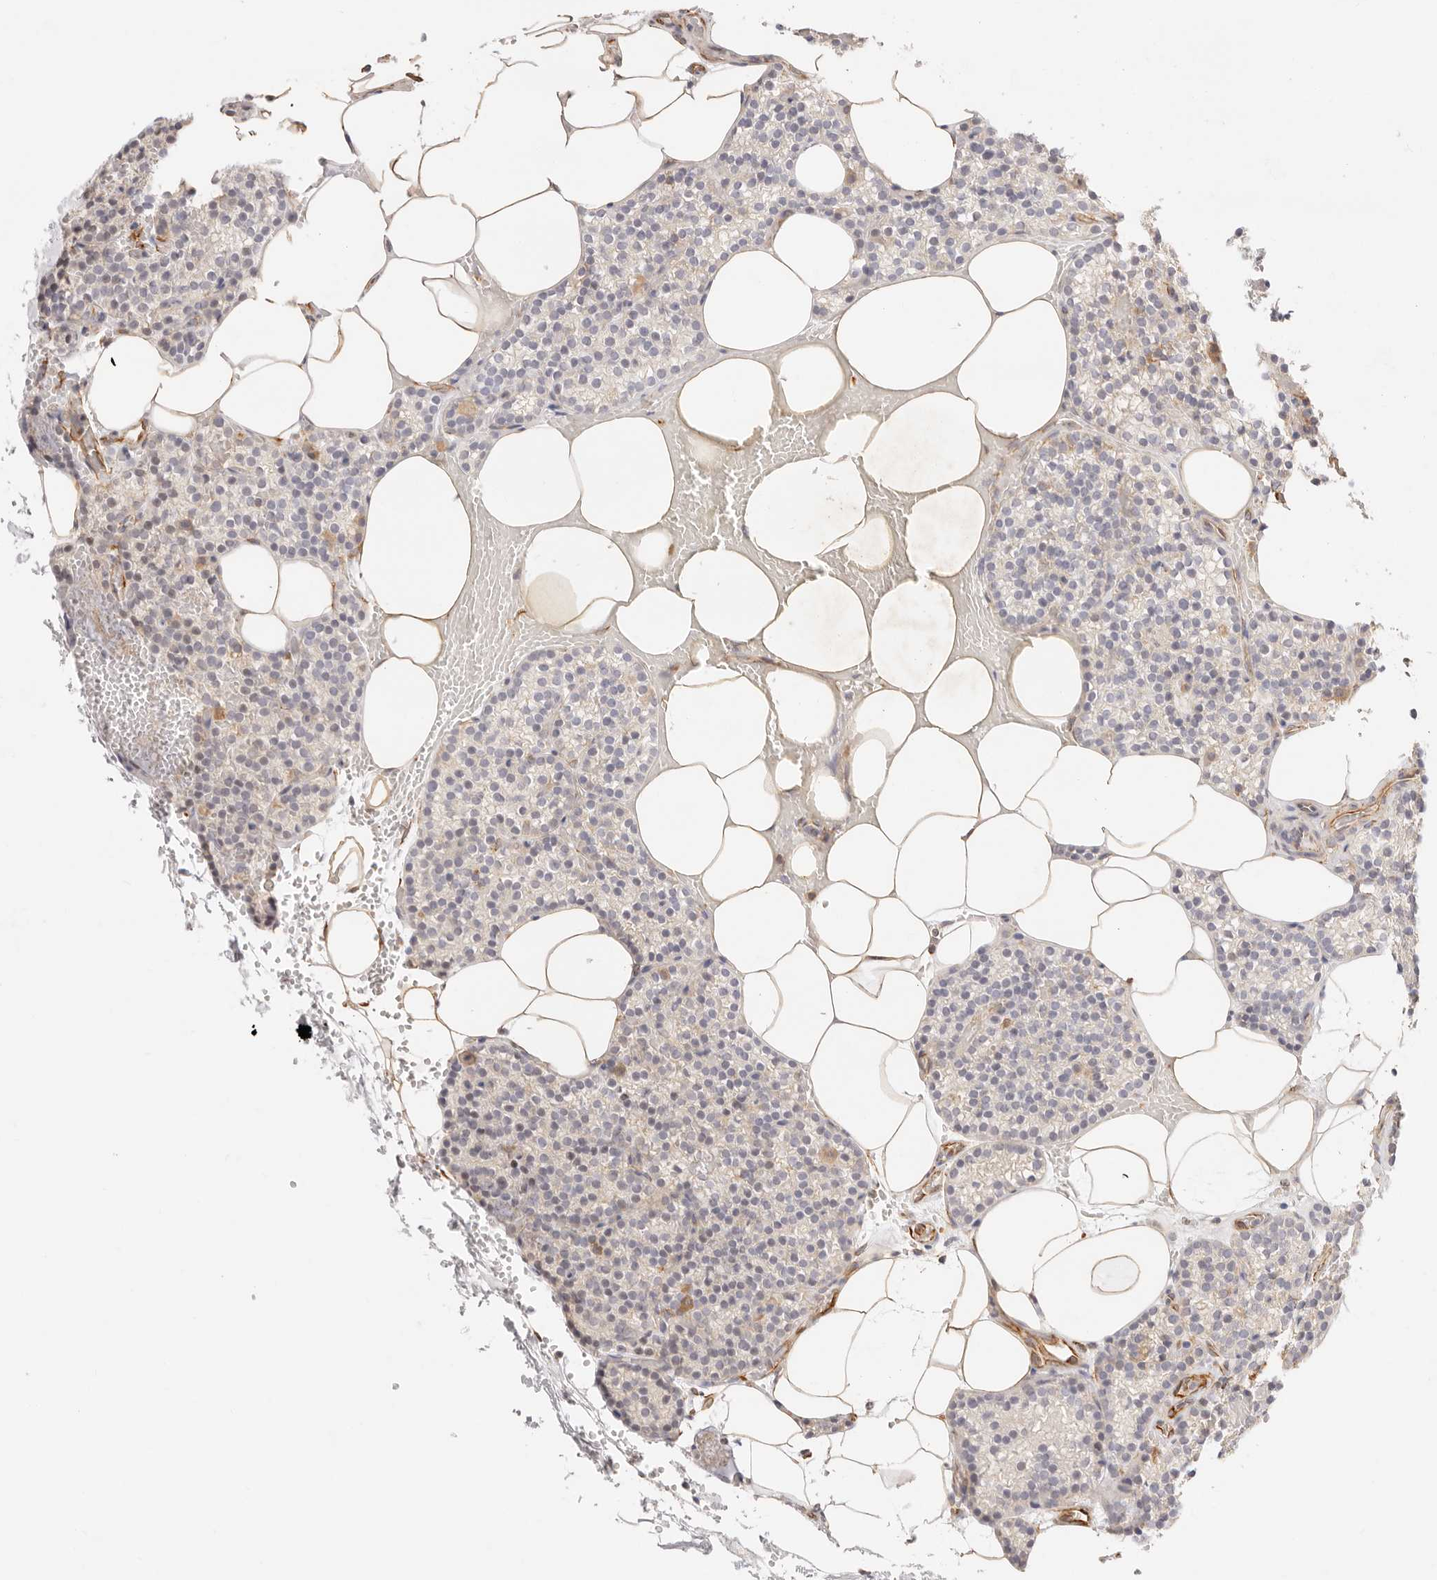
{"staining": {"intensity": "moderate", "quantity": "<25%", "location": "cytoplasmic/membranous"}, "tissue": "parathyroid gland", "cell_type": "Glandular cells", "image_type": "normal", "snomed": [{"axis": "morphology", "description": "Normal tissue, NOS"}, {"axis": "topography", "description": "Parathyroid gland"}], "caption": "The micrograph exhibits immunohistochemical staining of benign parathyroid gland. There is moderate cytoplasmic/membranous expression is present in approximately <25% of glandular cells.", "gene": "ZC3H11A", "patient": {"sex": "male", "age": 58}}